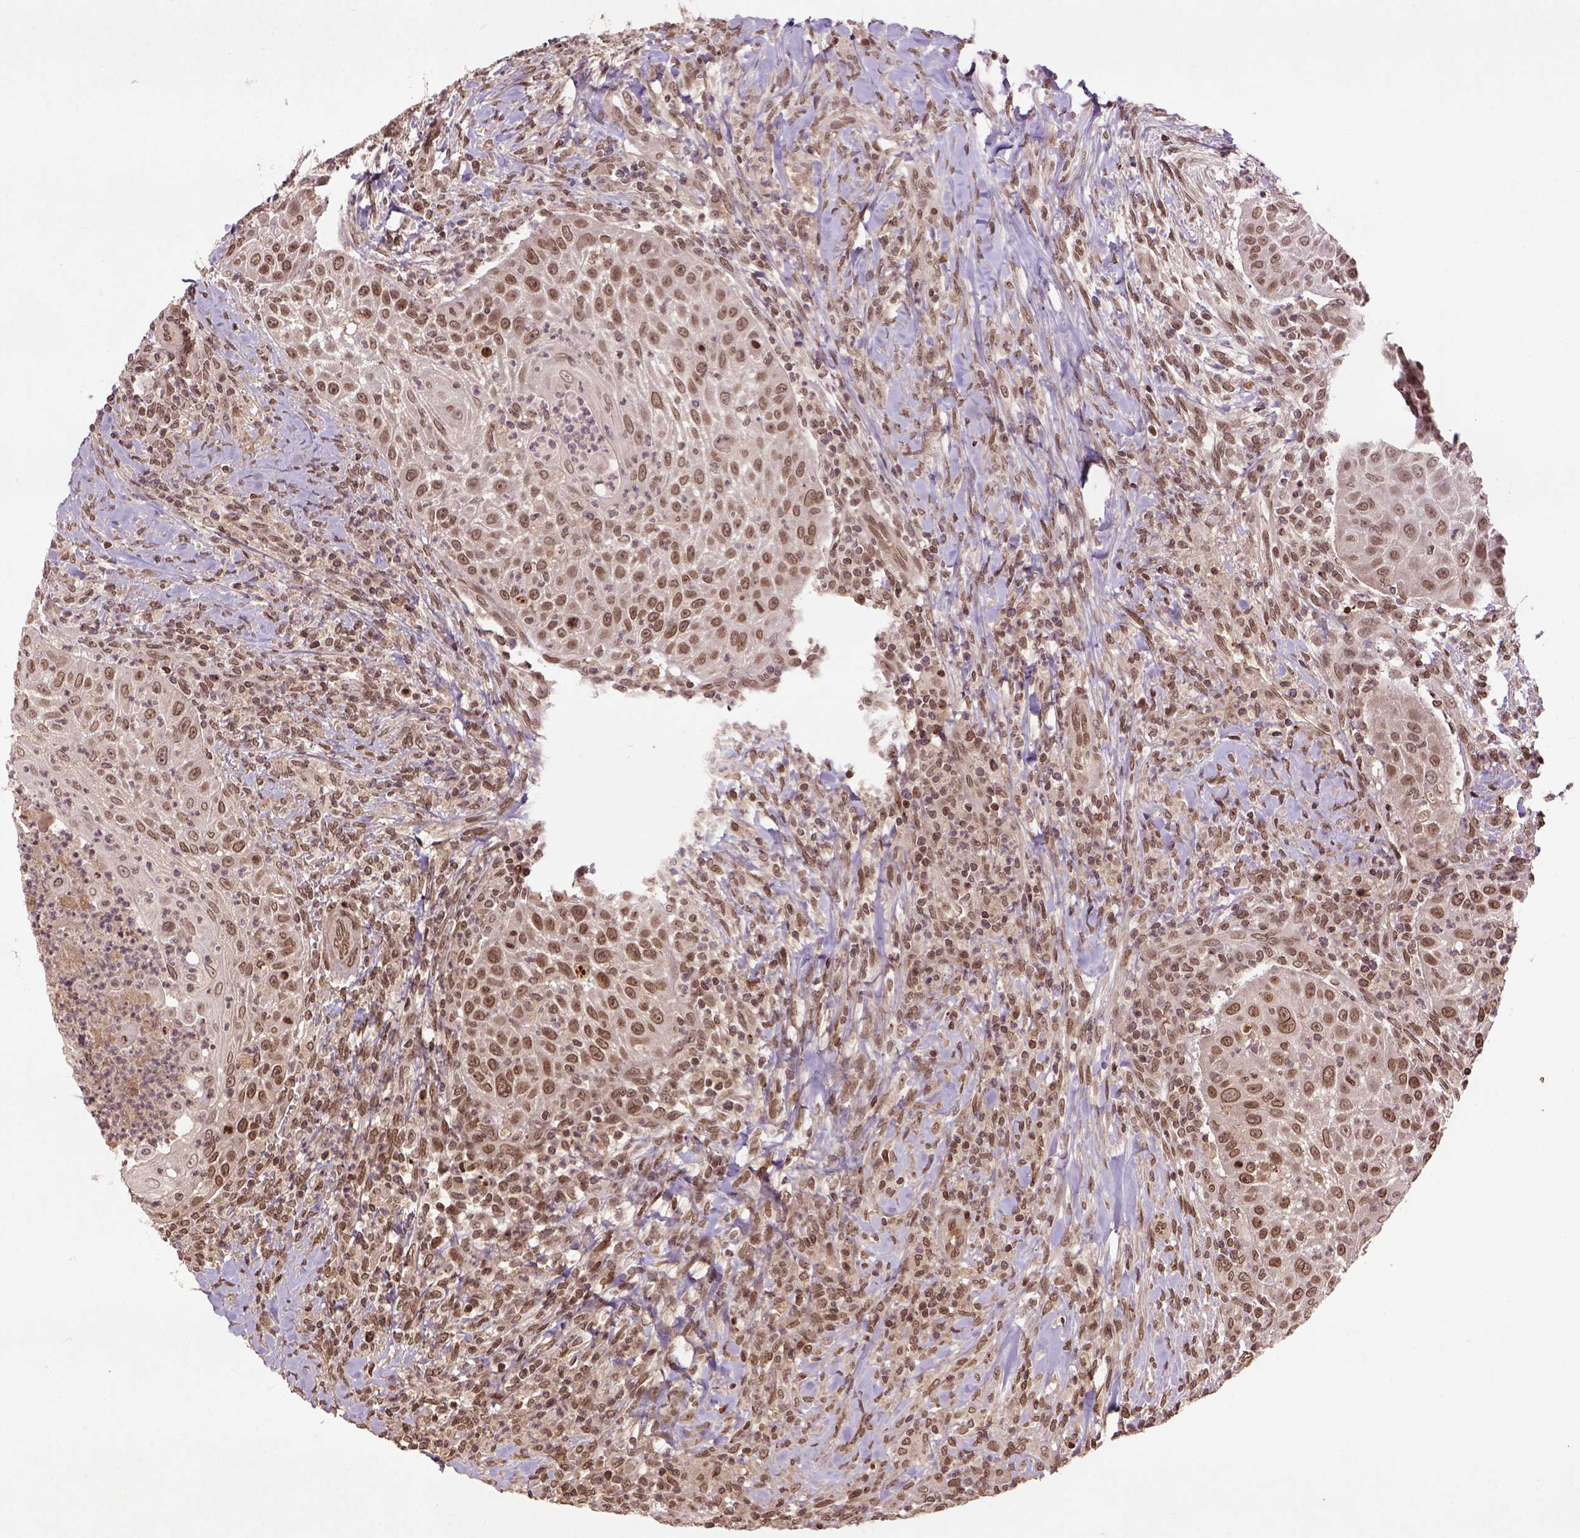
{"staining": {"intensity": "moderate", "quantity": ">75%", "location": "nuclear"}, "tissue": "head and neck cancer", "cell_type": "Tumor cells", "image_type": "cancer", "snomed": [{"axis": "morphology", "description": "Squamous cell carcinoma, NOS"}, {"axis": "topography", "description": "Head-Neck"}], "caption": "The photomicrograph reveals a brown stain indicating the presence of a protein in the nuclear of tumor cells in head and neck cancer. (DAB IHC, brown staining for protein, blue staining for nuclei).", "gene": "BANF1", "patient": {"sex": "male", "age": 69}}